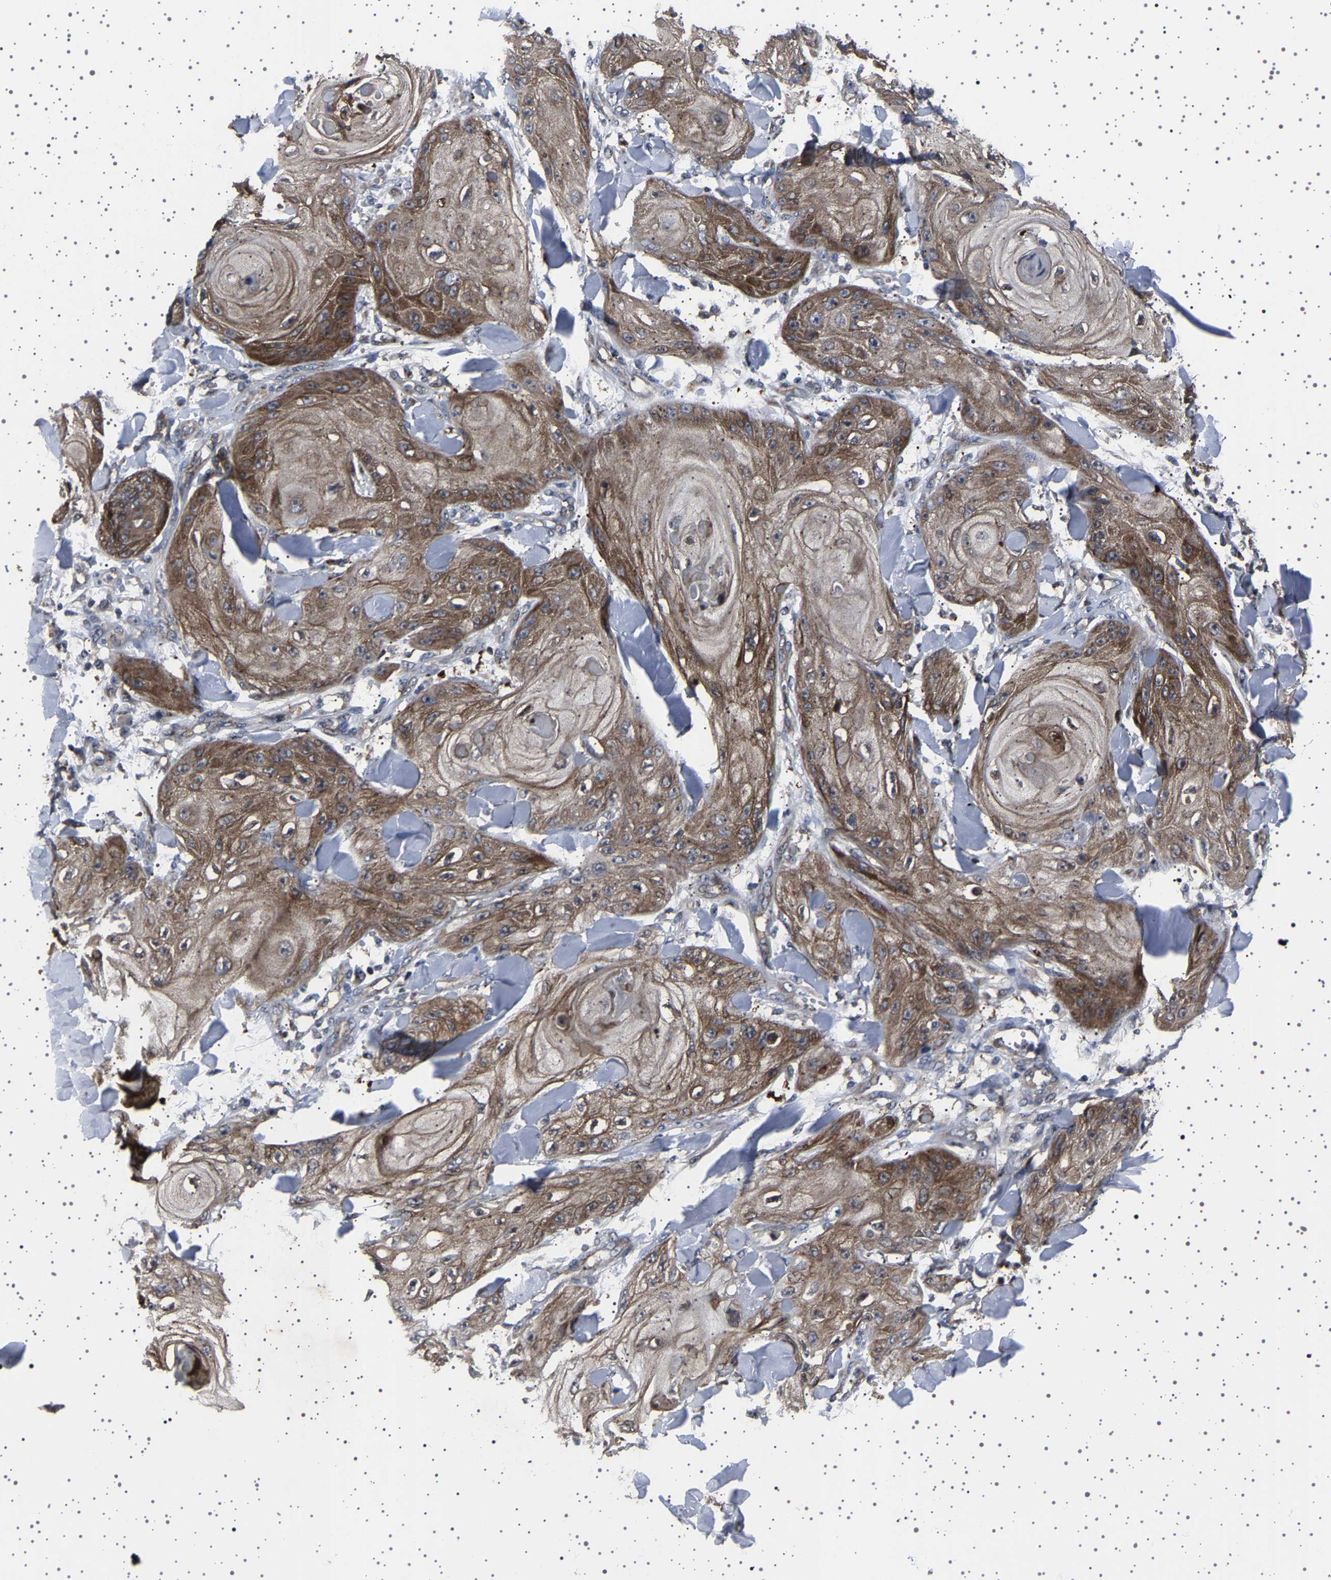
{"staining": {"intensity": "moderate", "quantity": ">75%", "location": "cytoplasmic/membranous"}, "tissue": "skin cancer", "cell_type": "Tumor cells", "image_type": "cancer", "snomed": [{"axis": "morphology", "description": "Squamous cell carcinoma, NOS"}, {"axis": "topography", "description": "Skin"}], "caption": "IHC histopathology image of human skin cancer (squamous cell carcinoma) stained for a protein (brown), which displays medium levels of moderate cytoplasmic/membranous staining in approximately >75% of tumor cells.", "gene": "NCKAP1", "patient": {"sex": "male", "age": 74}}